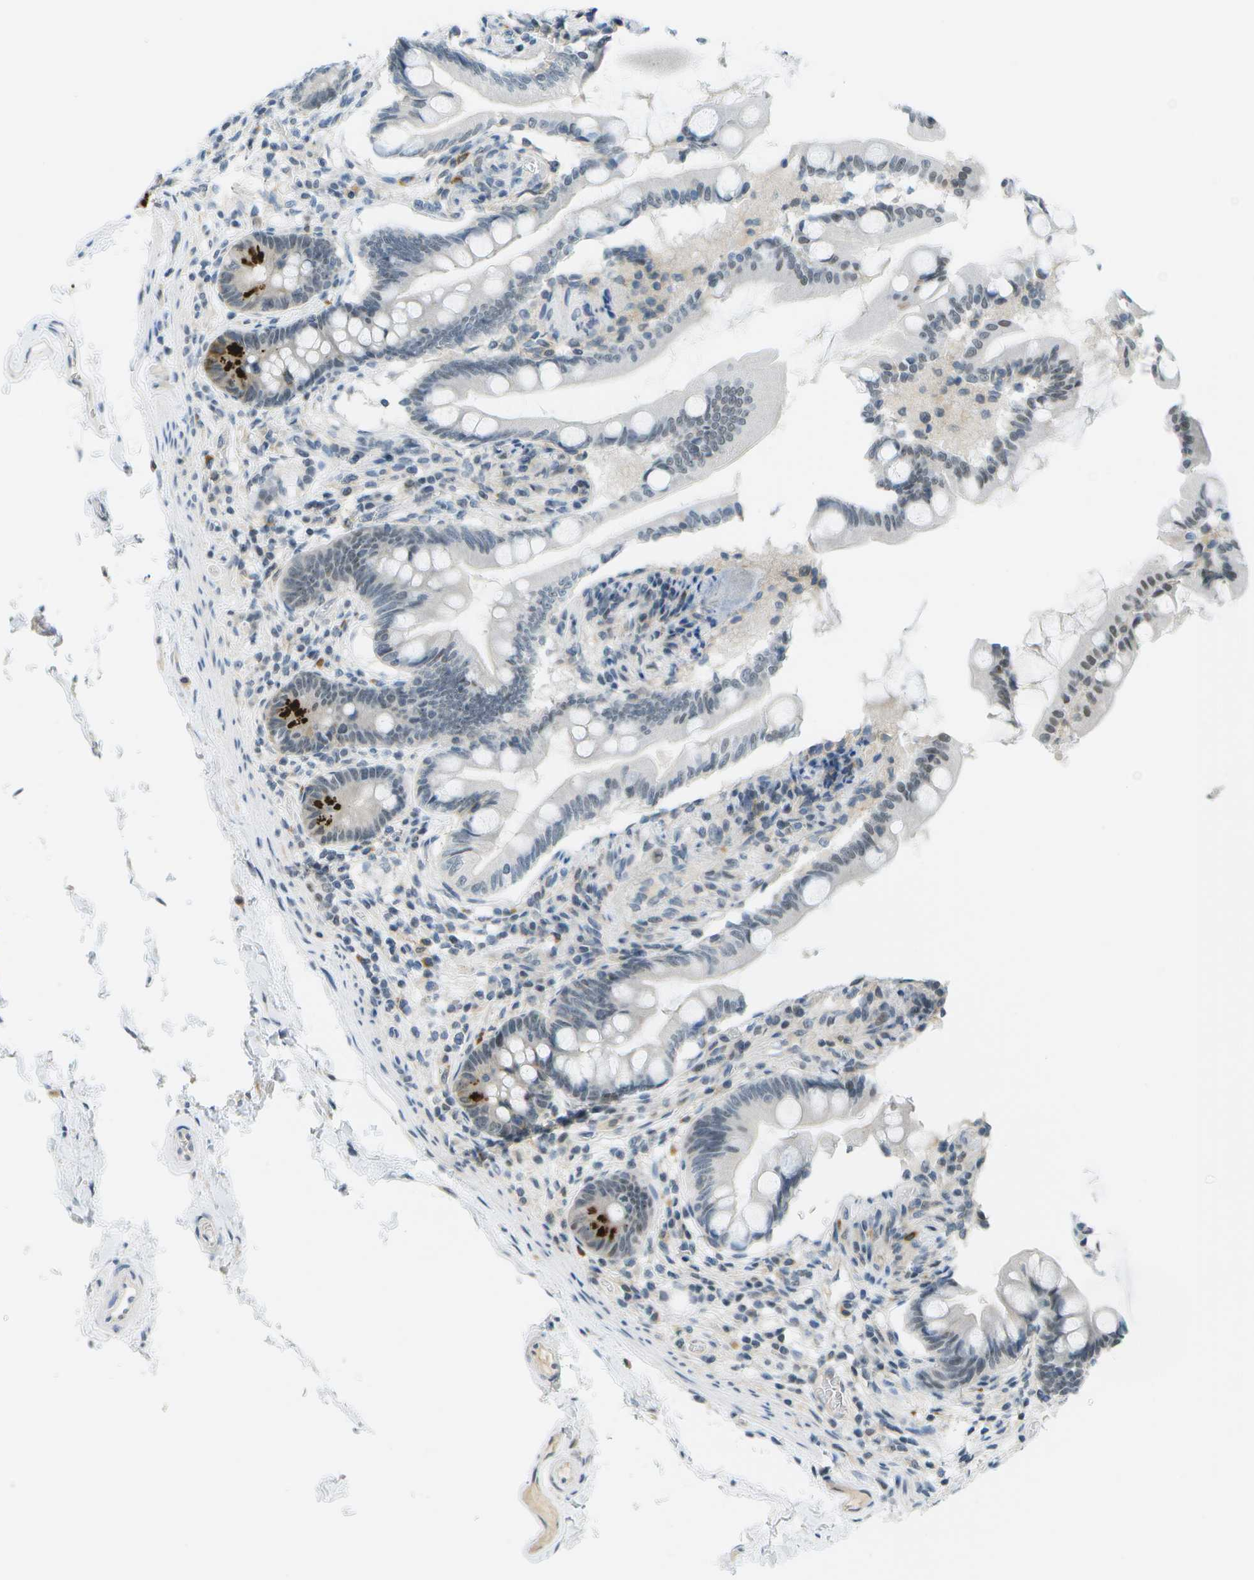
{"staining": {"intensity": "strong", "quantity": "<25%", "location": "cytoplasmic/membranous"}, "tissue": "small intestine", "cell_type": "Glandular cells", "image_type": "normal", "snomed": [{"axis": "morphology", "description": "Normal tissue, NOS"}, {"axis": "topography", "description": "Small intestine"}], "caption": "IHC image of unremarkable small intestine: small intestine stained using IHC demonstrates medium levels of strong protein expression localized specifically in the cytoplasmic/membranous of glandular cells, appearing as a cytoplasmic/membranous brown color.", "gene": "PITHD1", "patient": {"sex": "female", "age": 56}}